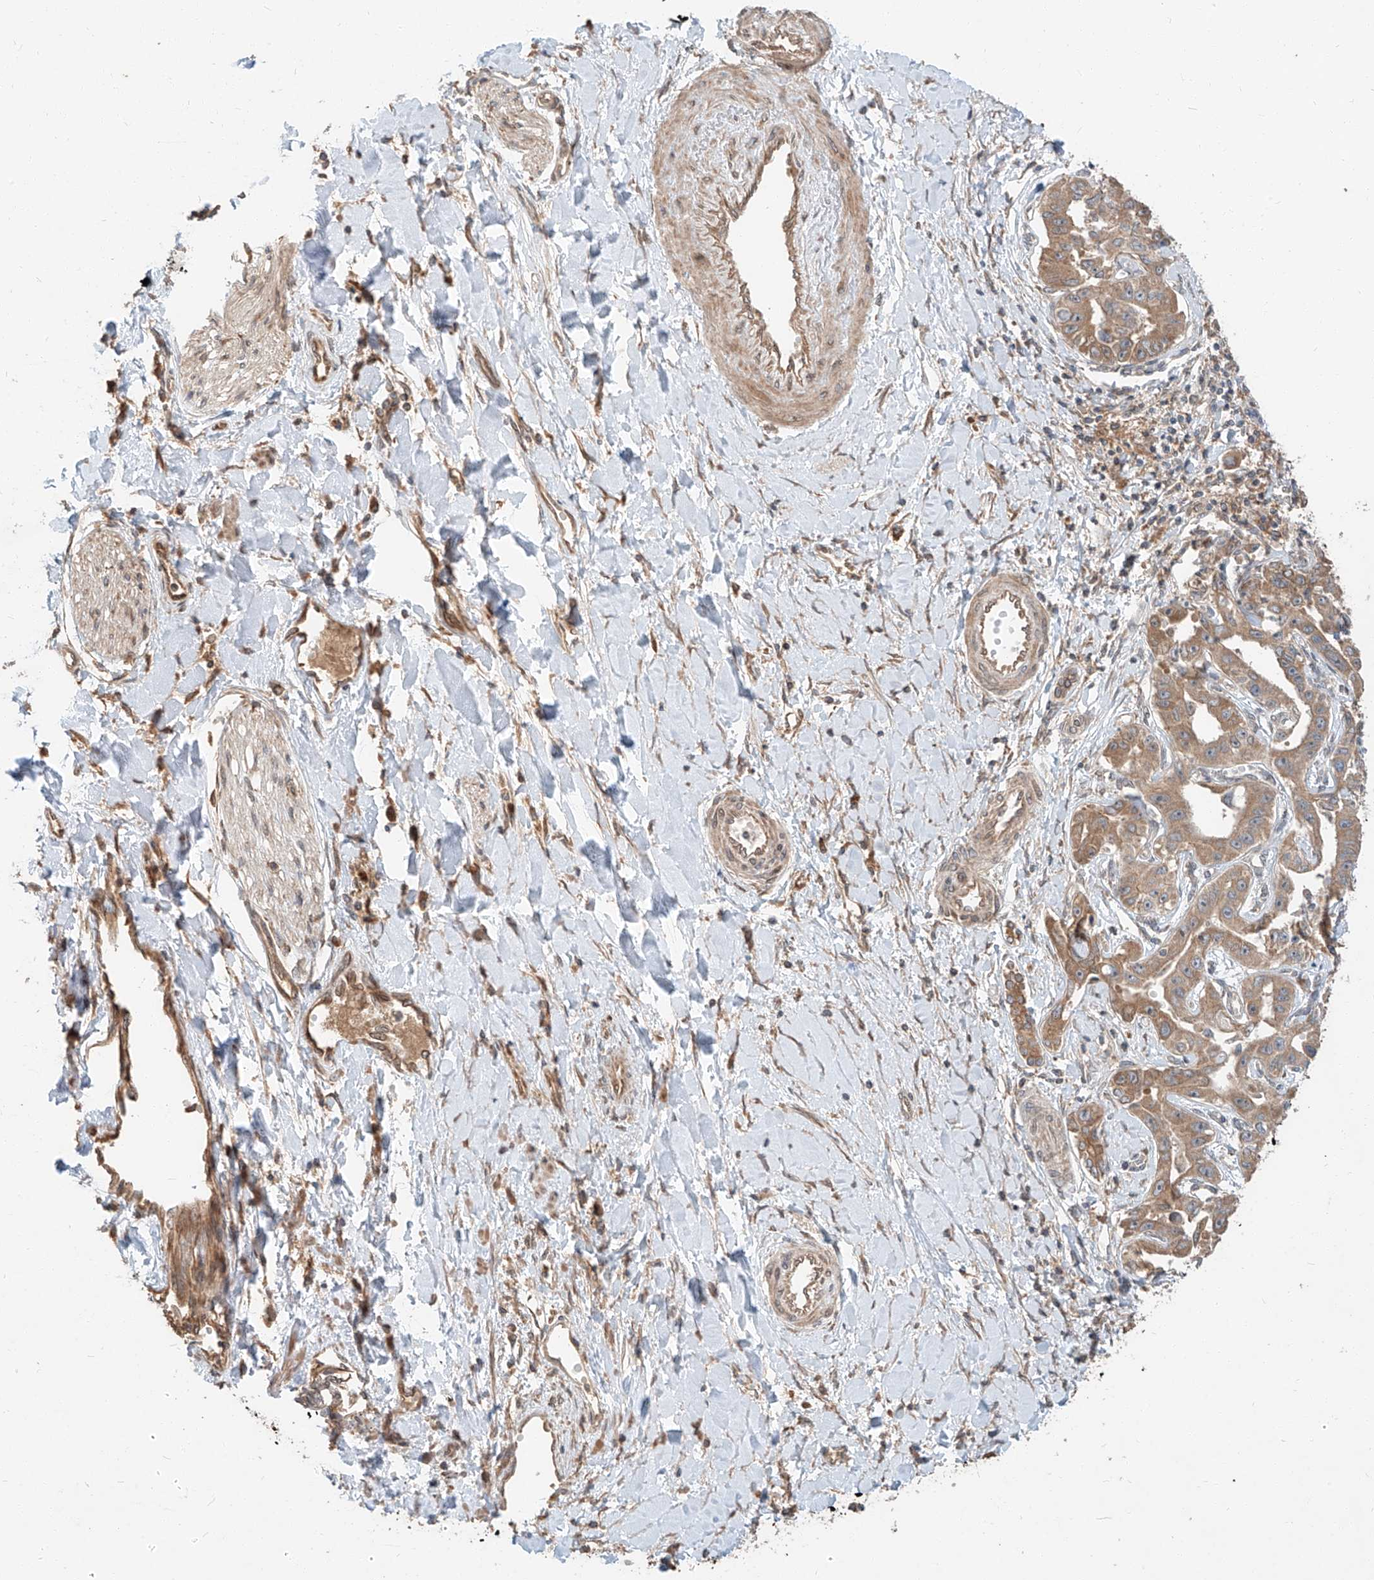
{"staining": {"intensity": "moderate", "quantity": ">75%", "location": "cytoplasmic/membranous"}, "tissue": "liver cancer", "cell_type": "Tumor cells", "image_type": "cancer", "snomed": [{"axis": "morphology", "description": "Cholangiocarcinoma"}, {"axis": "topography", "description": "Liver"}], "caption": "This micrograph displays liver cancer stained with IHC to label a protein in brown. The cytoplasmic/membranous of tumor cells show moderate positivity for the protein. Nuclei are counter-stained blue.", "gene": "STX19", "patient": {"sex": "male", "age": 59}}